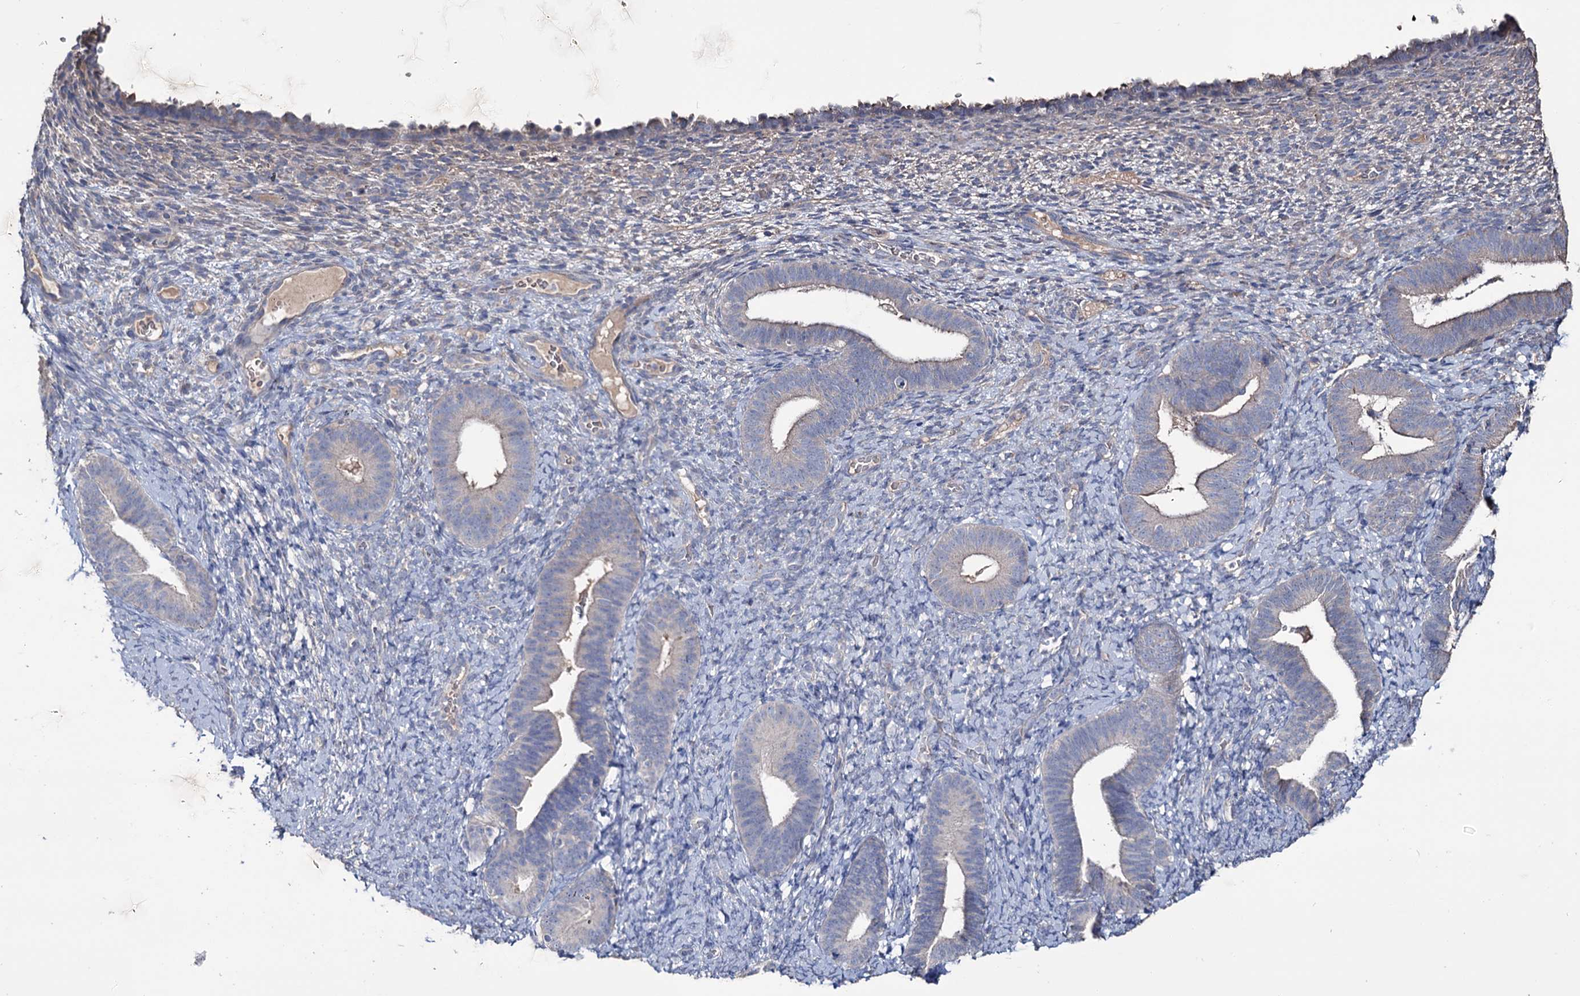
{"staining": {"intensity": "negative", "quantity": "none", "location": "none"}, "tissue": "endometrium", "cell_type": "Cells in endometrial stroma", "image_type": "normal", "snomed": [{"axis": "morphology", "description": "Normal tissue, NOS"}, {"axis": "topography", "description": "Endometrium"}], "caption": "Cells in endometrial stroma show no significant staining in unremarkable endometrium. (Brightfield microscopy of DAB immunohistochemistry (IHC) at high magnification).", "gene": "EPB41L5", "patient": {"sex": "female", "age": 65}}